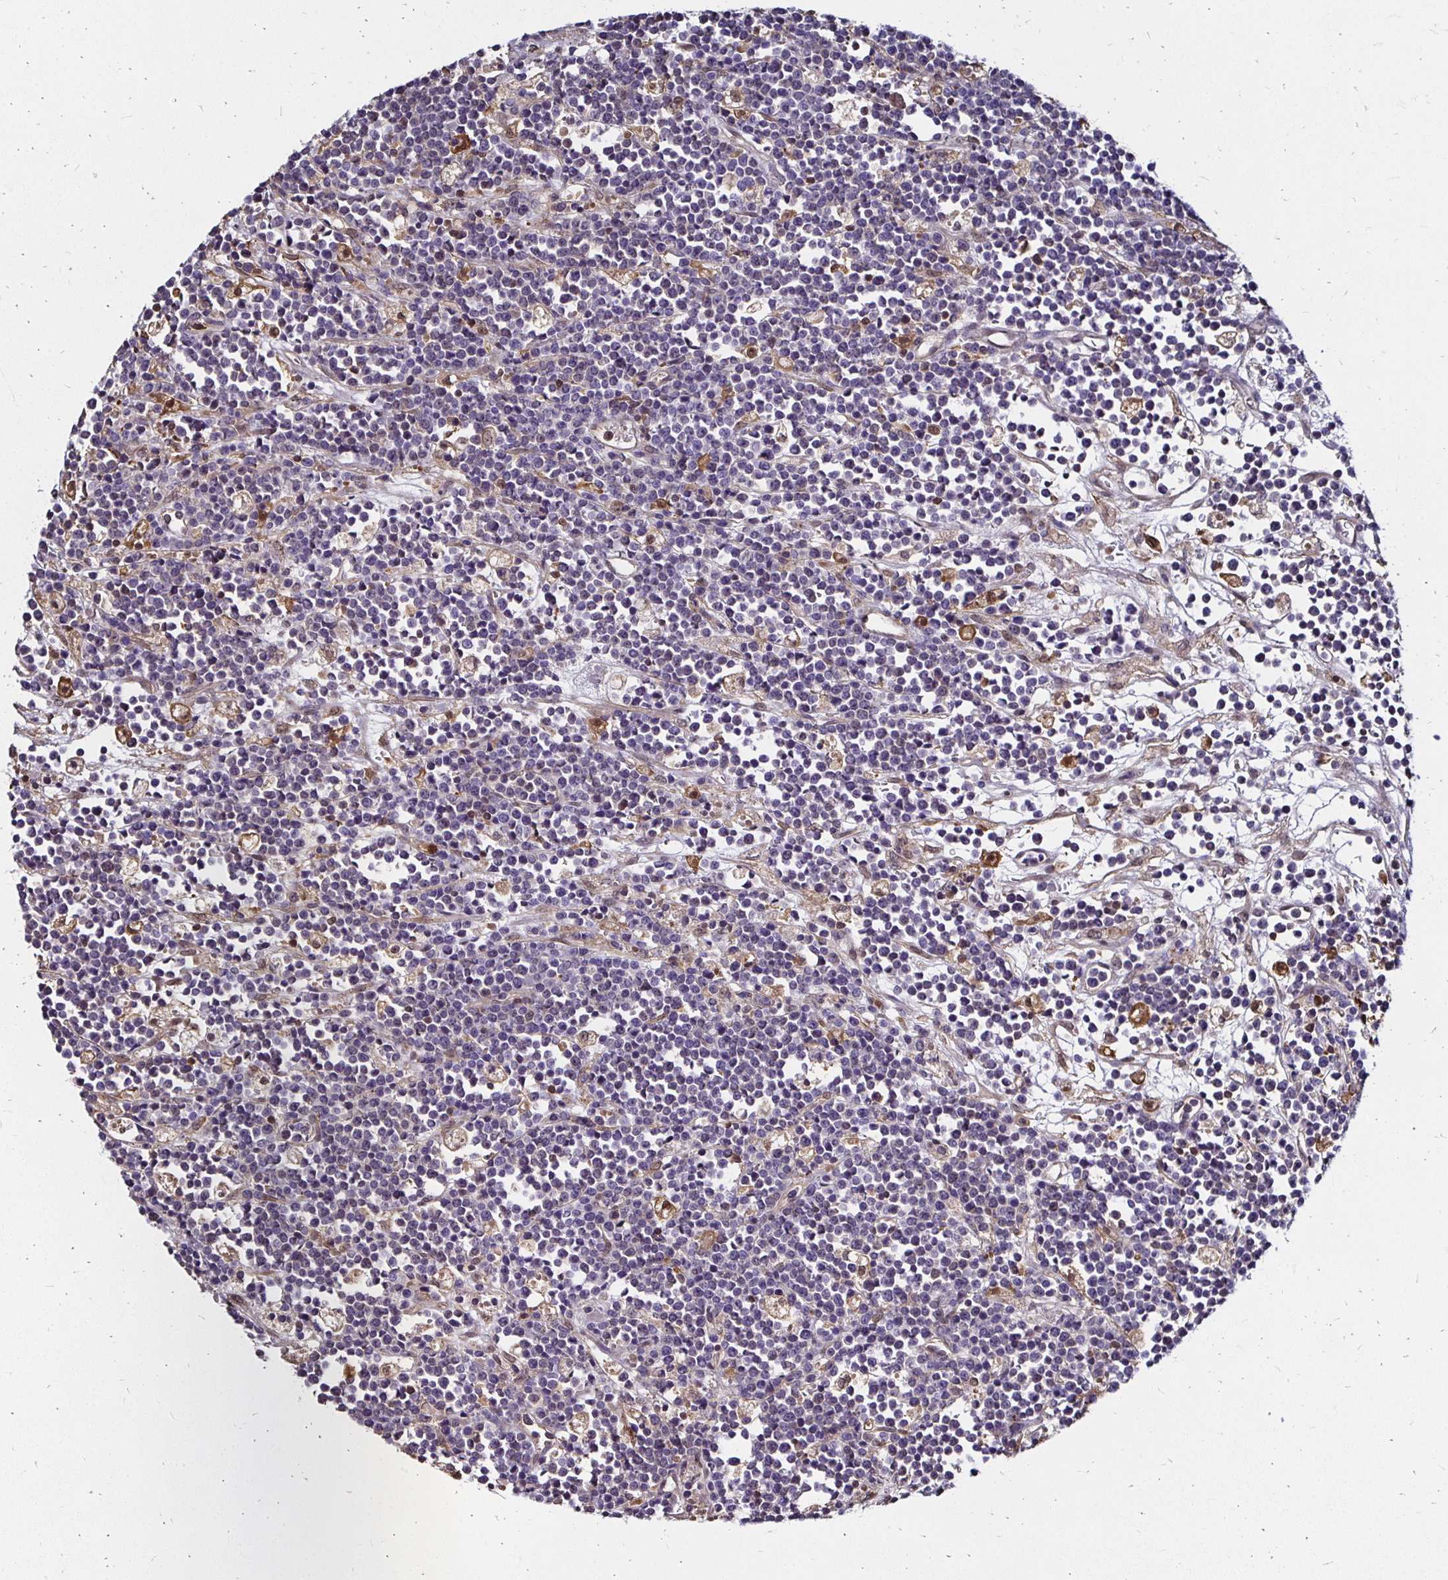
{"staining": {"intensity": "negative", "quantity": "none", "location": "none"}, "tissue": "lymphoma", "cell_type": "Tumor cells", "image_type": "cancer", "snomed": [{"axis": "morphology", "description": "Malignant lymphoma, non-Hodgkin's type, High grade"}, {"axis": "topography", "description": "Ovary"}], "caption": "DAB (3,3'-diaminobenzidine) immunohistochemical staining of human lymphoma exhibits no significant staining in tumor cells.", "gene": "TXN", "patient": {"sex": "female", "age": 56}}